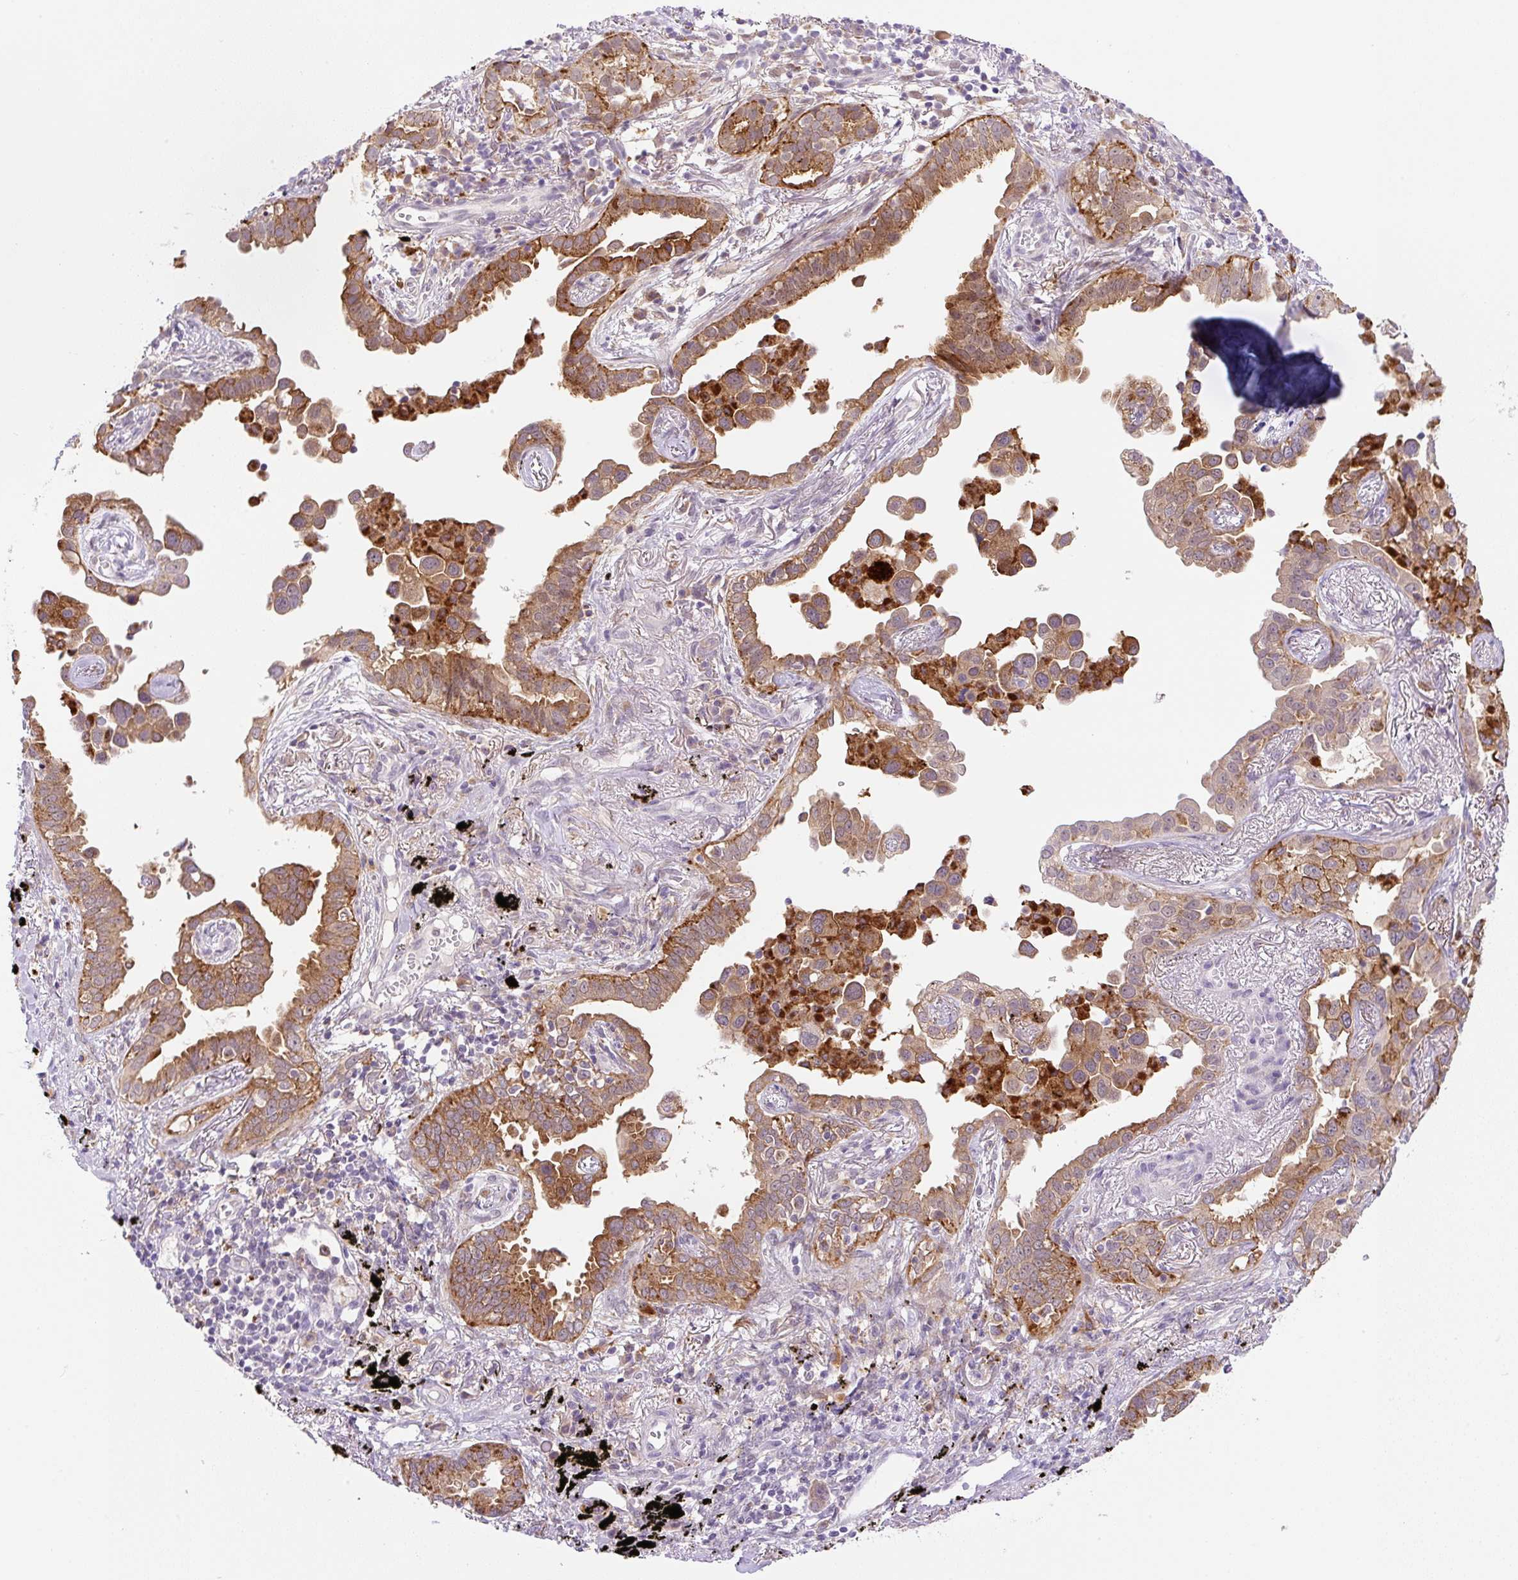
{"staining": {"intensity": "strong", "quantity": ">75%", "location": "cytoplasmic/membranous"}, "tissue": "lung cancer", "cell_type": "Tumor cells", "image_type": "cancer", "snomed": [{"axis": "morphology", "description": "Adenocarcinoma, NOS"}, {"axis": "topography", "description": "Lung"}], "caption": "Immunohistochemistry (DAB (3,3'-diaminobenzidine)) staining of human lung cancer (adenocarcinoma) reveals strong cytoplasmic/membranous protein expression in approximately >75% of tumor cells. (Stains: DAB (3,3'-diaminobenzidine) in brown, nuclei in blue, Microscopy: brightfield microscopy at high magnification).", "gene": "CEBPZOS", "patient": {"sex": "male", "age": 67}}